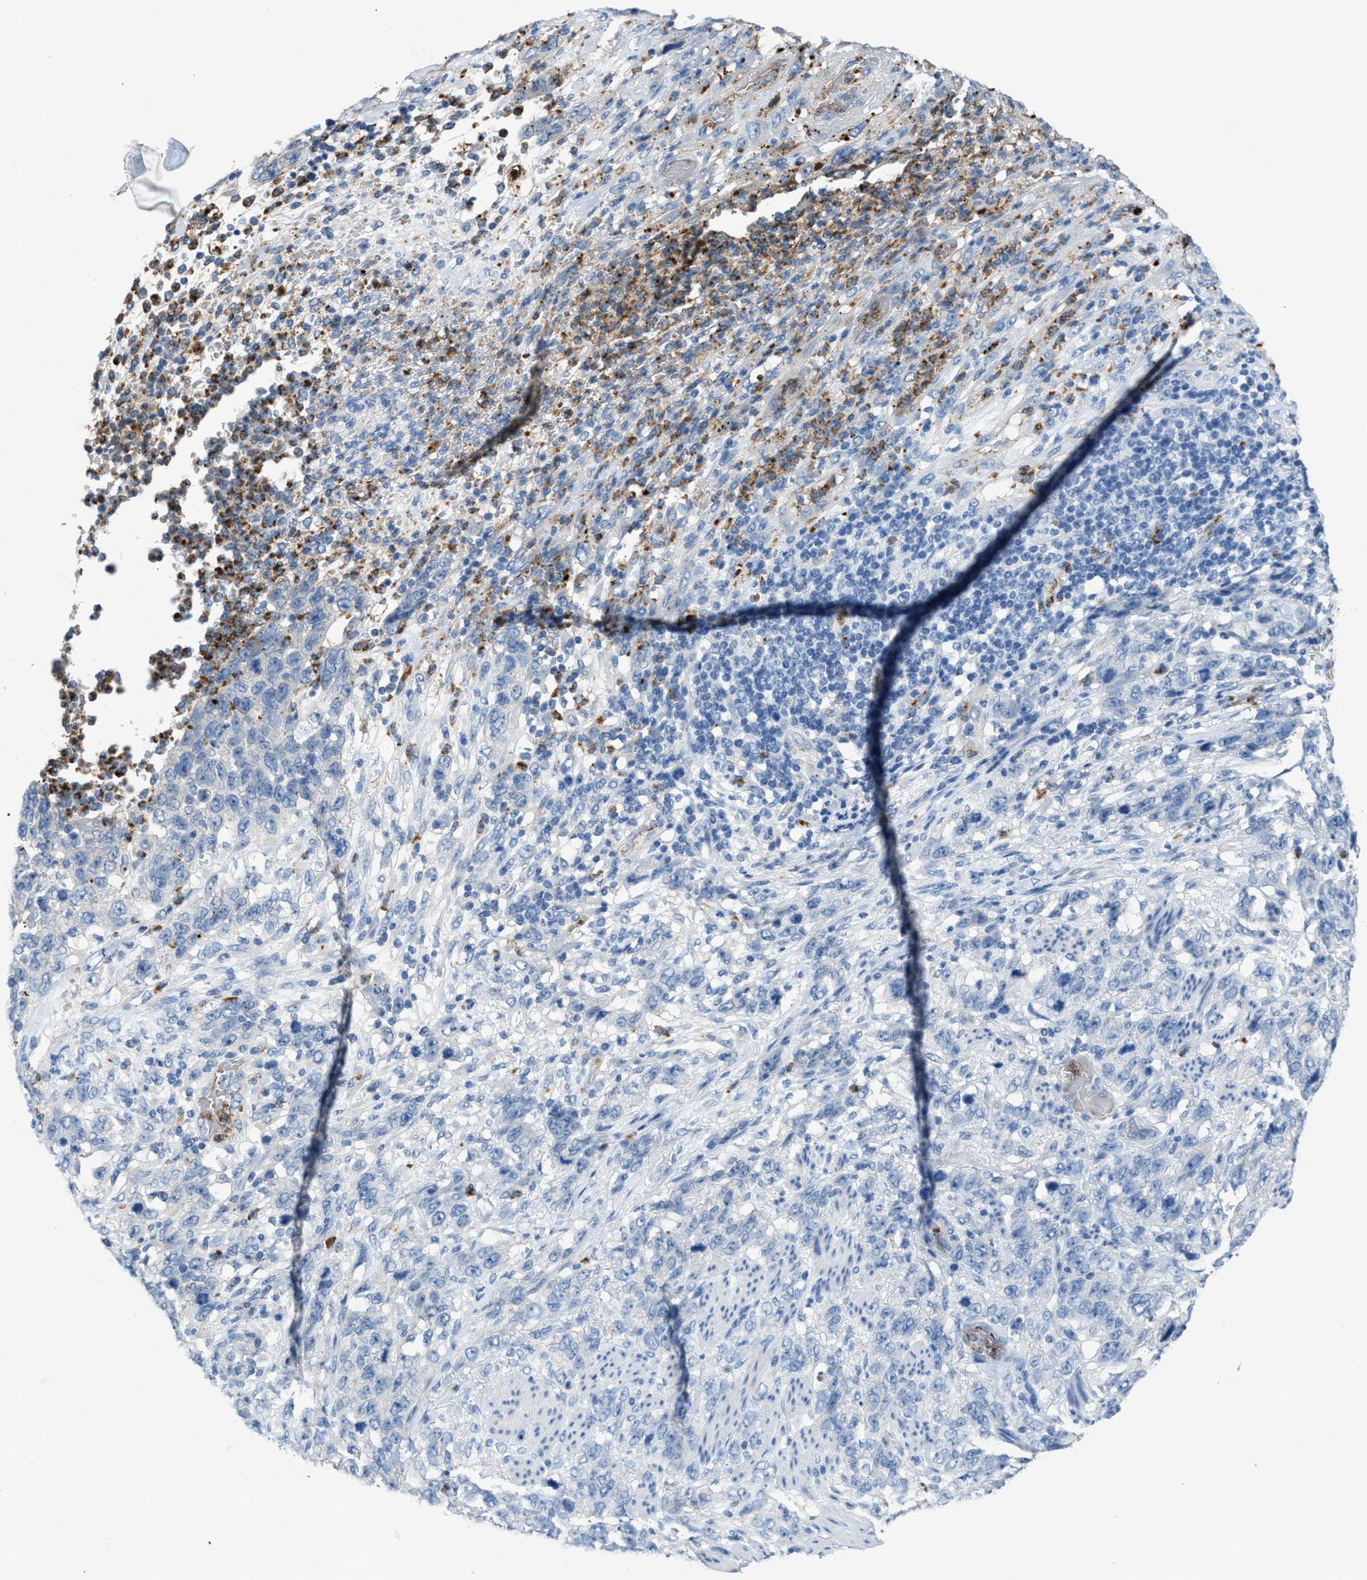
{"staining": {"intensity": "negative", "quantity": "none", "location": "none"}, "tissue": "stomach cancer", "cell_type": "Tumor cells", "image_type": "cancer", "snomed": [{"axis": "morphology", "description": "Adenocarcinoma, NOS"}, {"axis": "topography", "description": "Stomach"}], "caption": "High magnification brightfield microscopy of adenocarcinoma (stomach) stained with DAB (3,3'-diaminobenzidine) (brown) and counterstained with hematoxylin (blue): tumor cells show no significant positivity.", "gene": "CFAP77", "patient": {"sex": "male", "age": 48}}